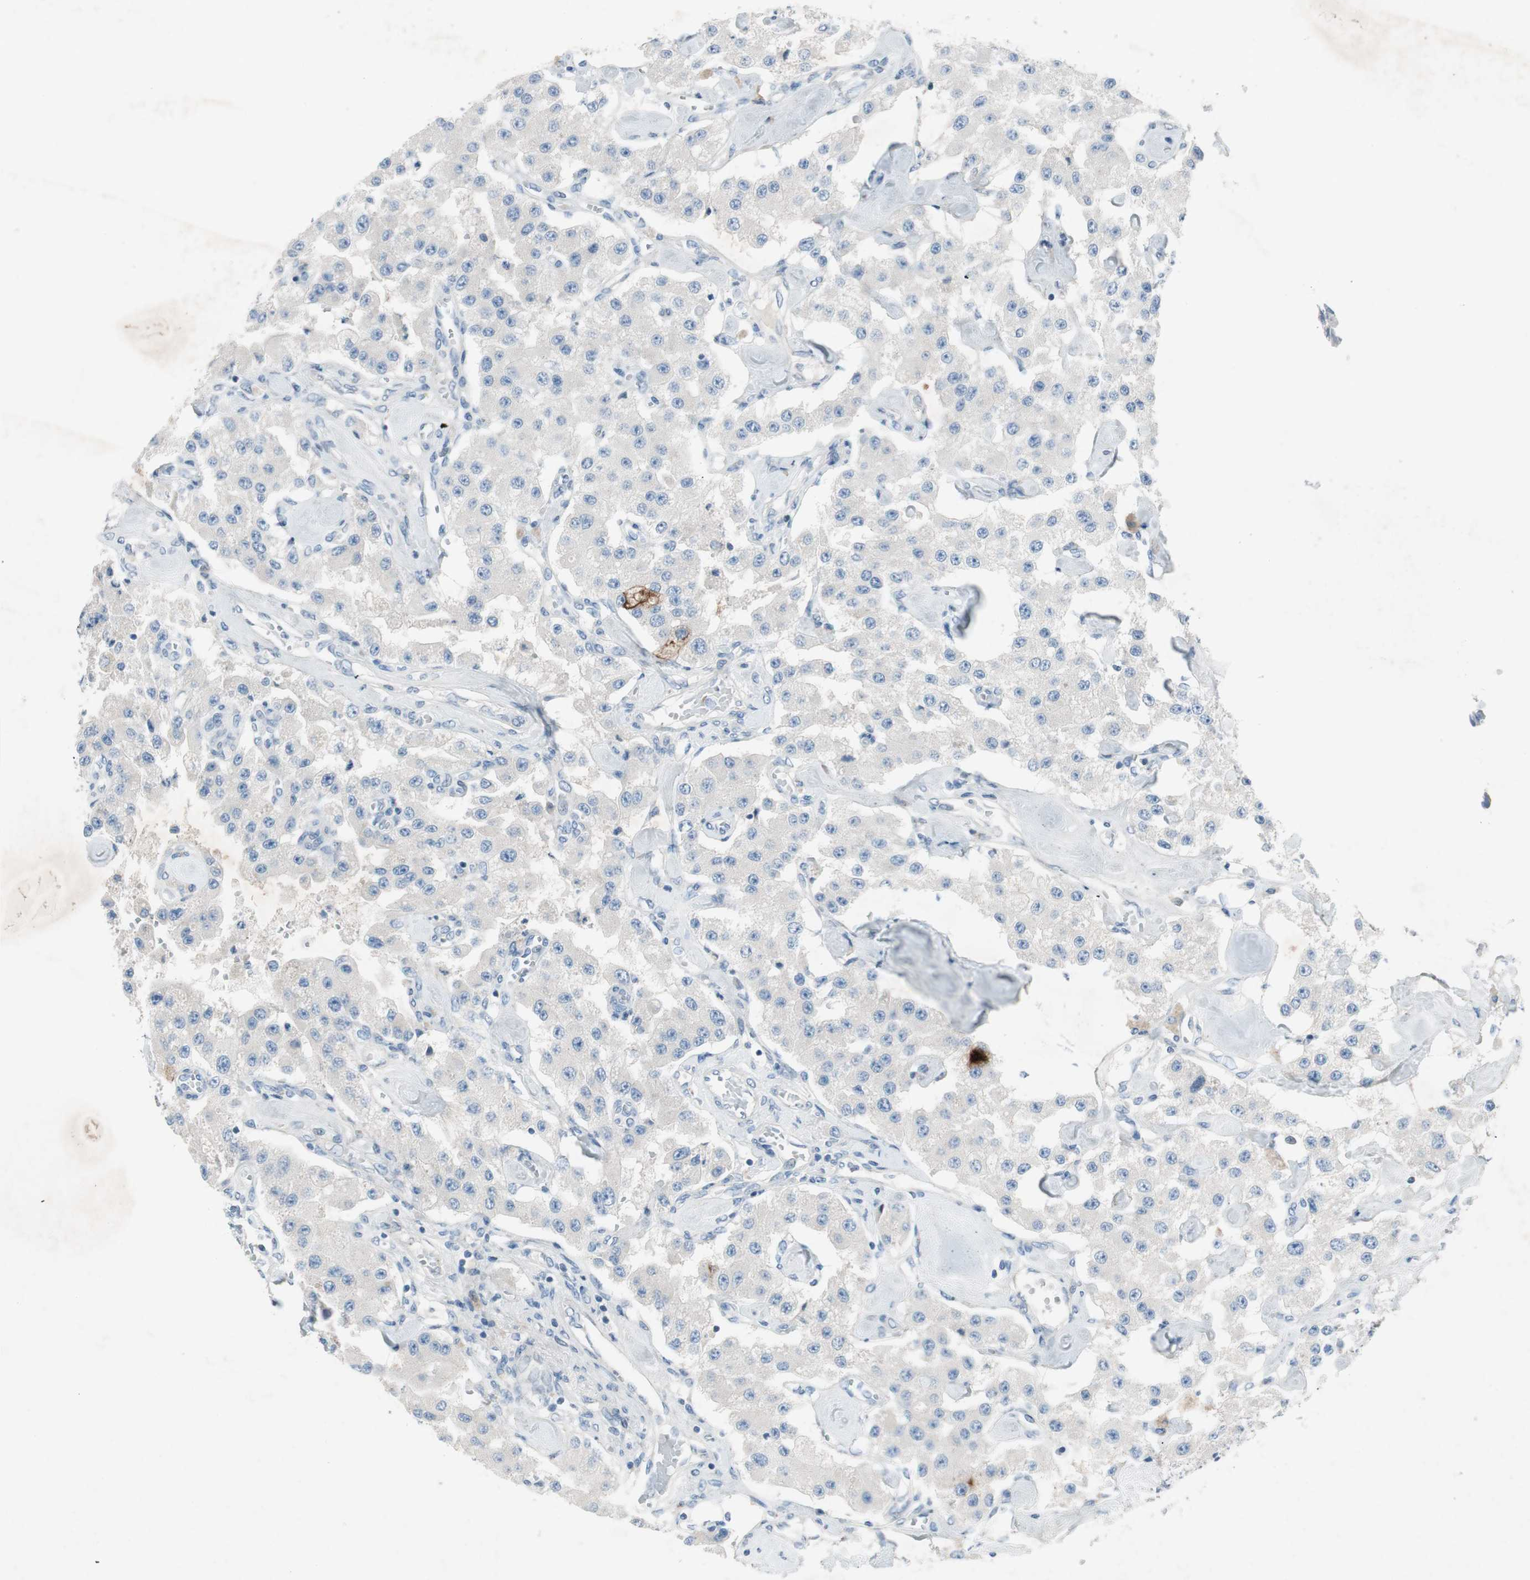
{"staining": {"intensity": "moderate", "quantity": "<25%", "location": "cytoplasmic/membranous"}, "tissue": "carcinoid", "cell_type": "Tumor cells", "image_type": "cancer", "snomed": [{"axis": "morphology", "description": "Carcinoid, malignant, NOS"}, {"axis": "topography", "description": "Pancreas"}], "caption": "There is low levels of moderate cytoplasmic/membranous expression in tumor cells of carcinoid, as demonstrated by immunohistochemical staining (brown color).", "gene": "PRRG4", "patient": {"sex": "male", "age": 41}}